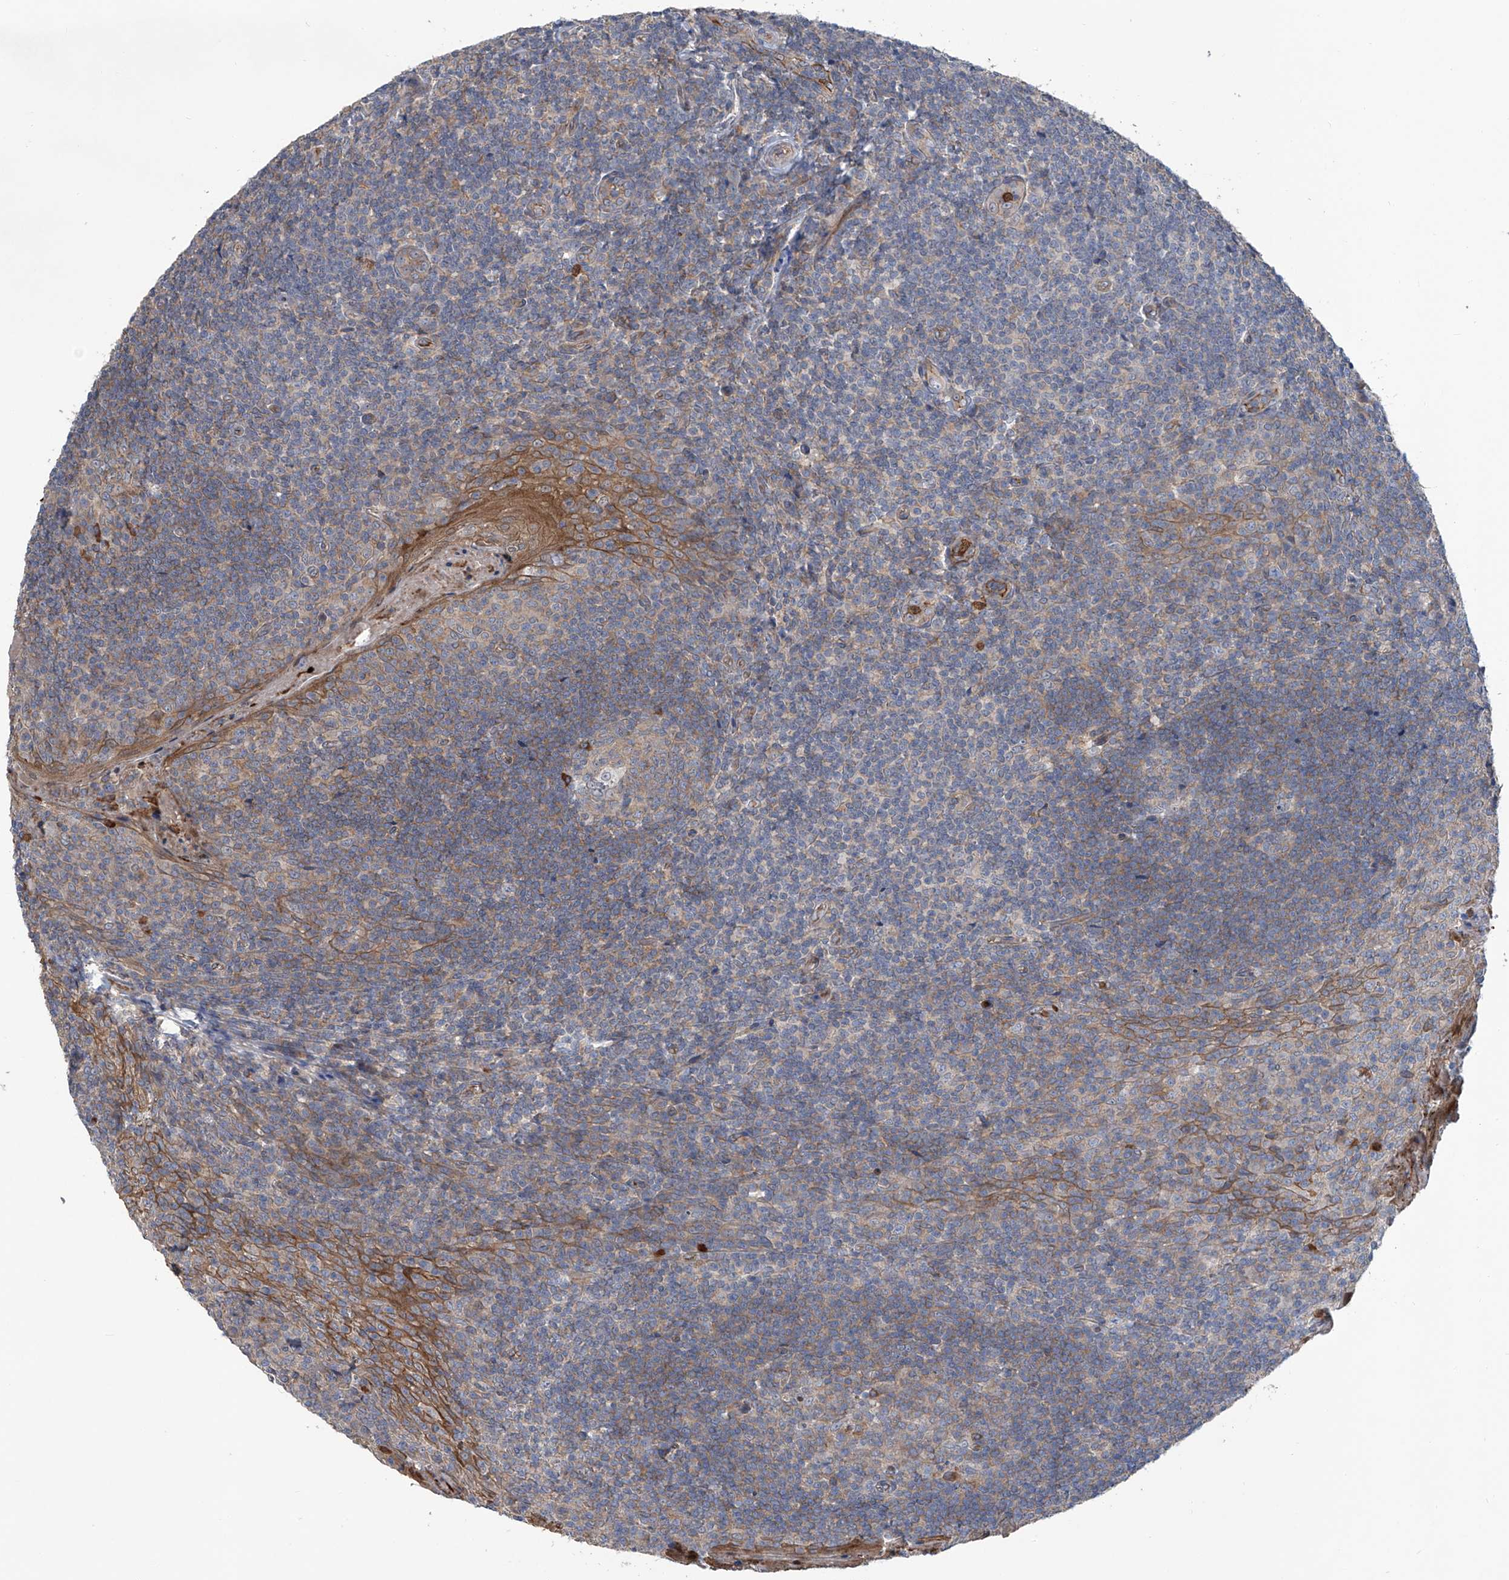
{"staining": {"intensity": "moderate", "quantity": "<25%", "location": "cytoplasmic/membranous"}, "tissue": "tonsil", "cell_type": "Germinal center cells", "image_type": "normal", "snomed": [{"axis": "morphology", "description": "Normal tissue, NOS"}, {"axis": "topography", "description": "Tonsil"}], "caption": "Brown immunohistochemical staining in benign human tonsil shows moderate cytoplasmic/membranous staining in approximately <25% of germinal center cells.", "gene": "EIF2D", "patient": {"sex": "male", "age": 27}}